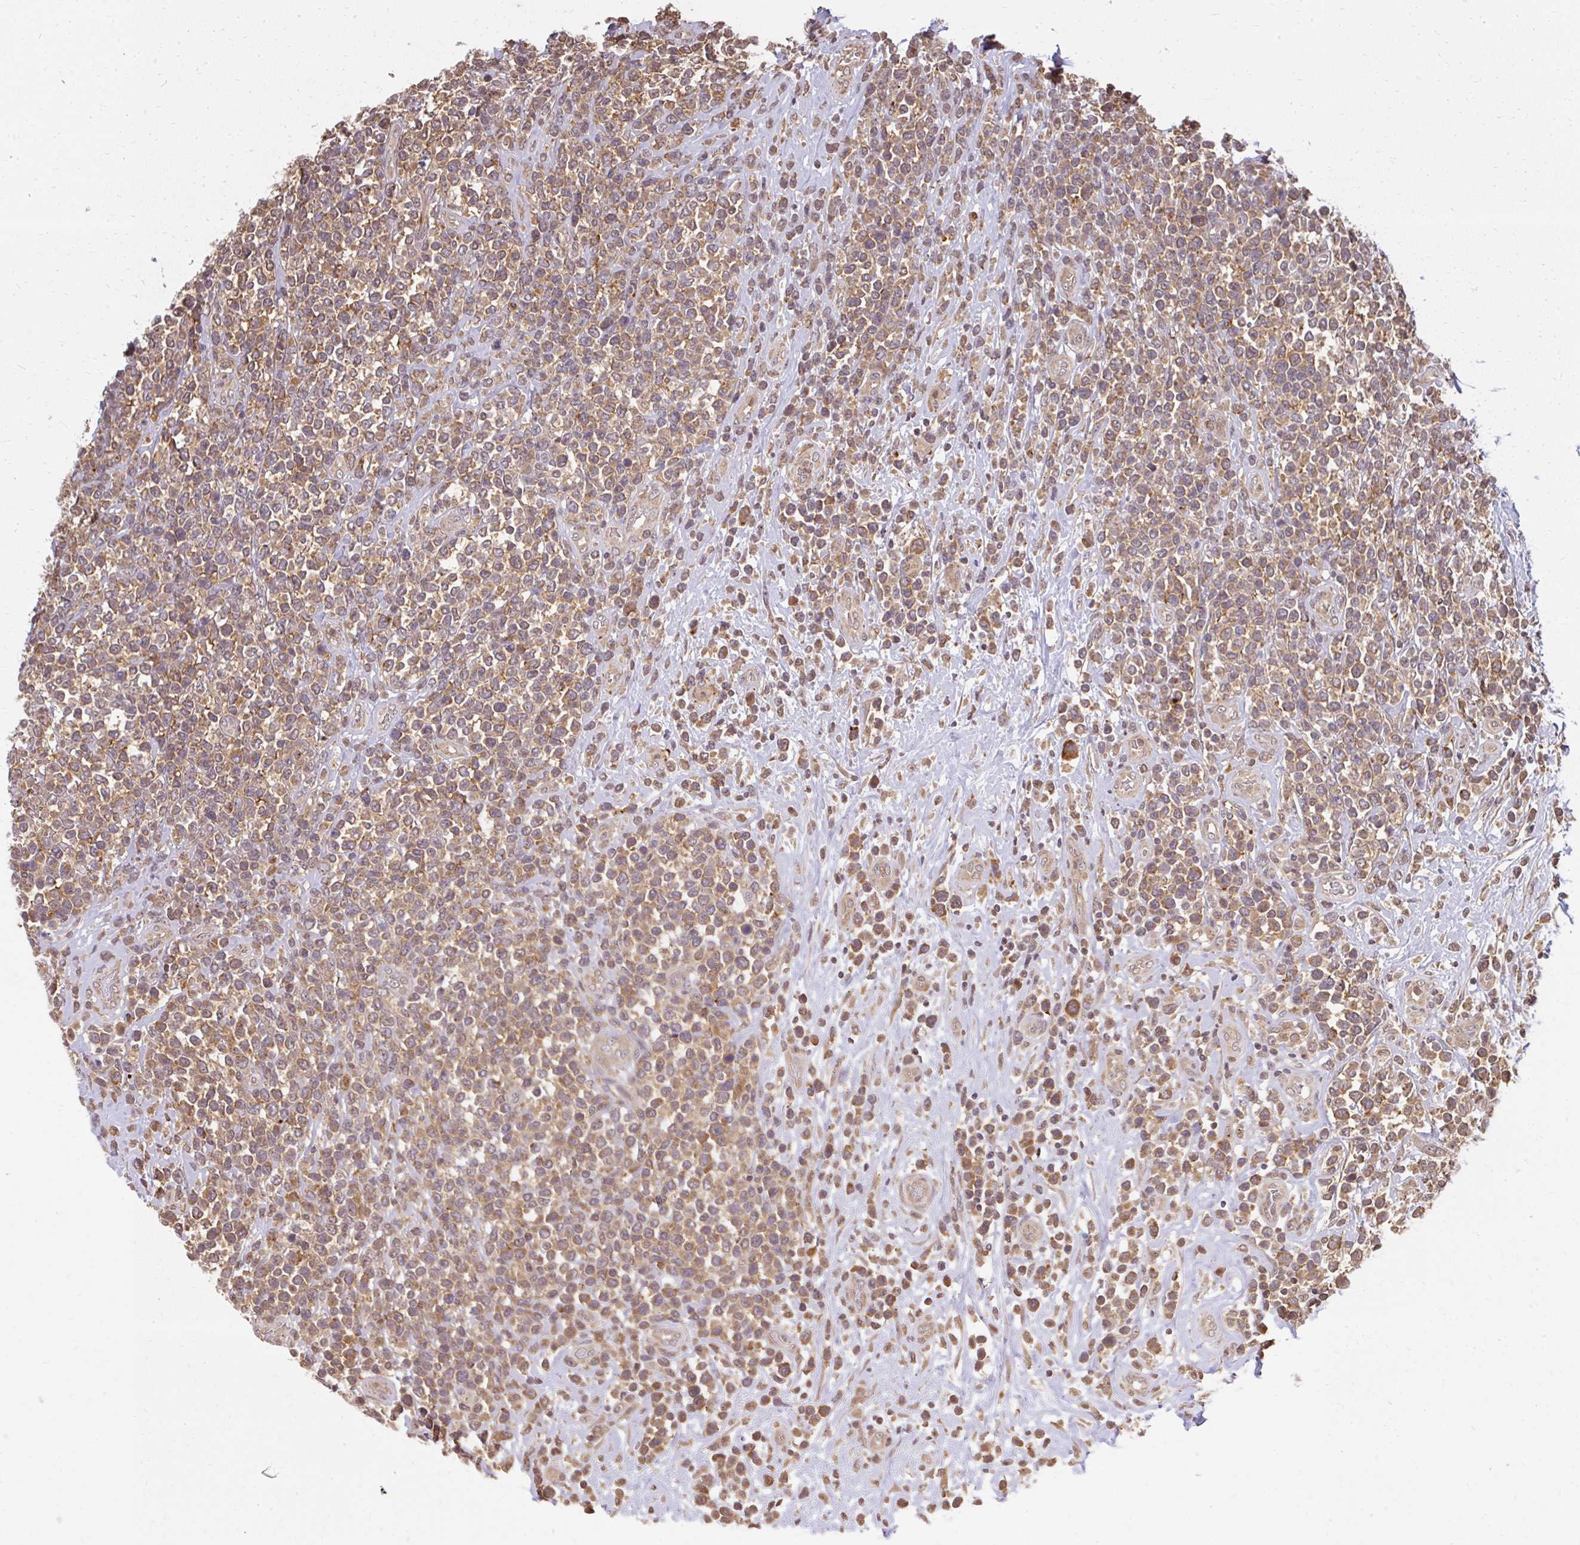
{"staining": {"intensity": "moderate", "quantity": ">75%", "location": "cytoplasmic/membranous"}, "tissue": "lymphoma", "cell_type": "Tumor cells", "image_type": "cancer", "snomed": [{"axis": "morphology", "description": "Malignant lymphoma, non-Hodgkin's type, High grade"}, {"axis": "topography", "description": "Soft tissue"}], "caption": "Immunohistochemistry image of human lymphoma stained for a protein (brown), which shows medium levels of moderate cytoplasmic/membranous staining in approximately >75% of tumor cells.", "gene": "LARS2", "patient": {"sex": "female", "age": 56}}